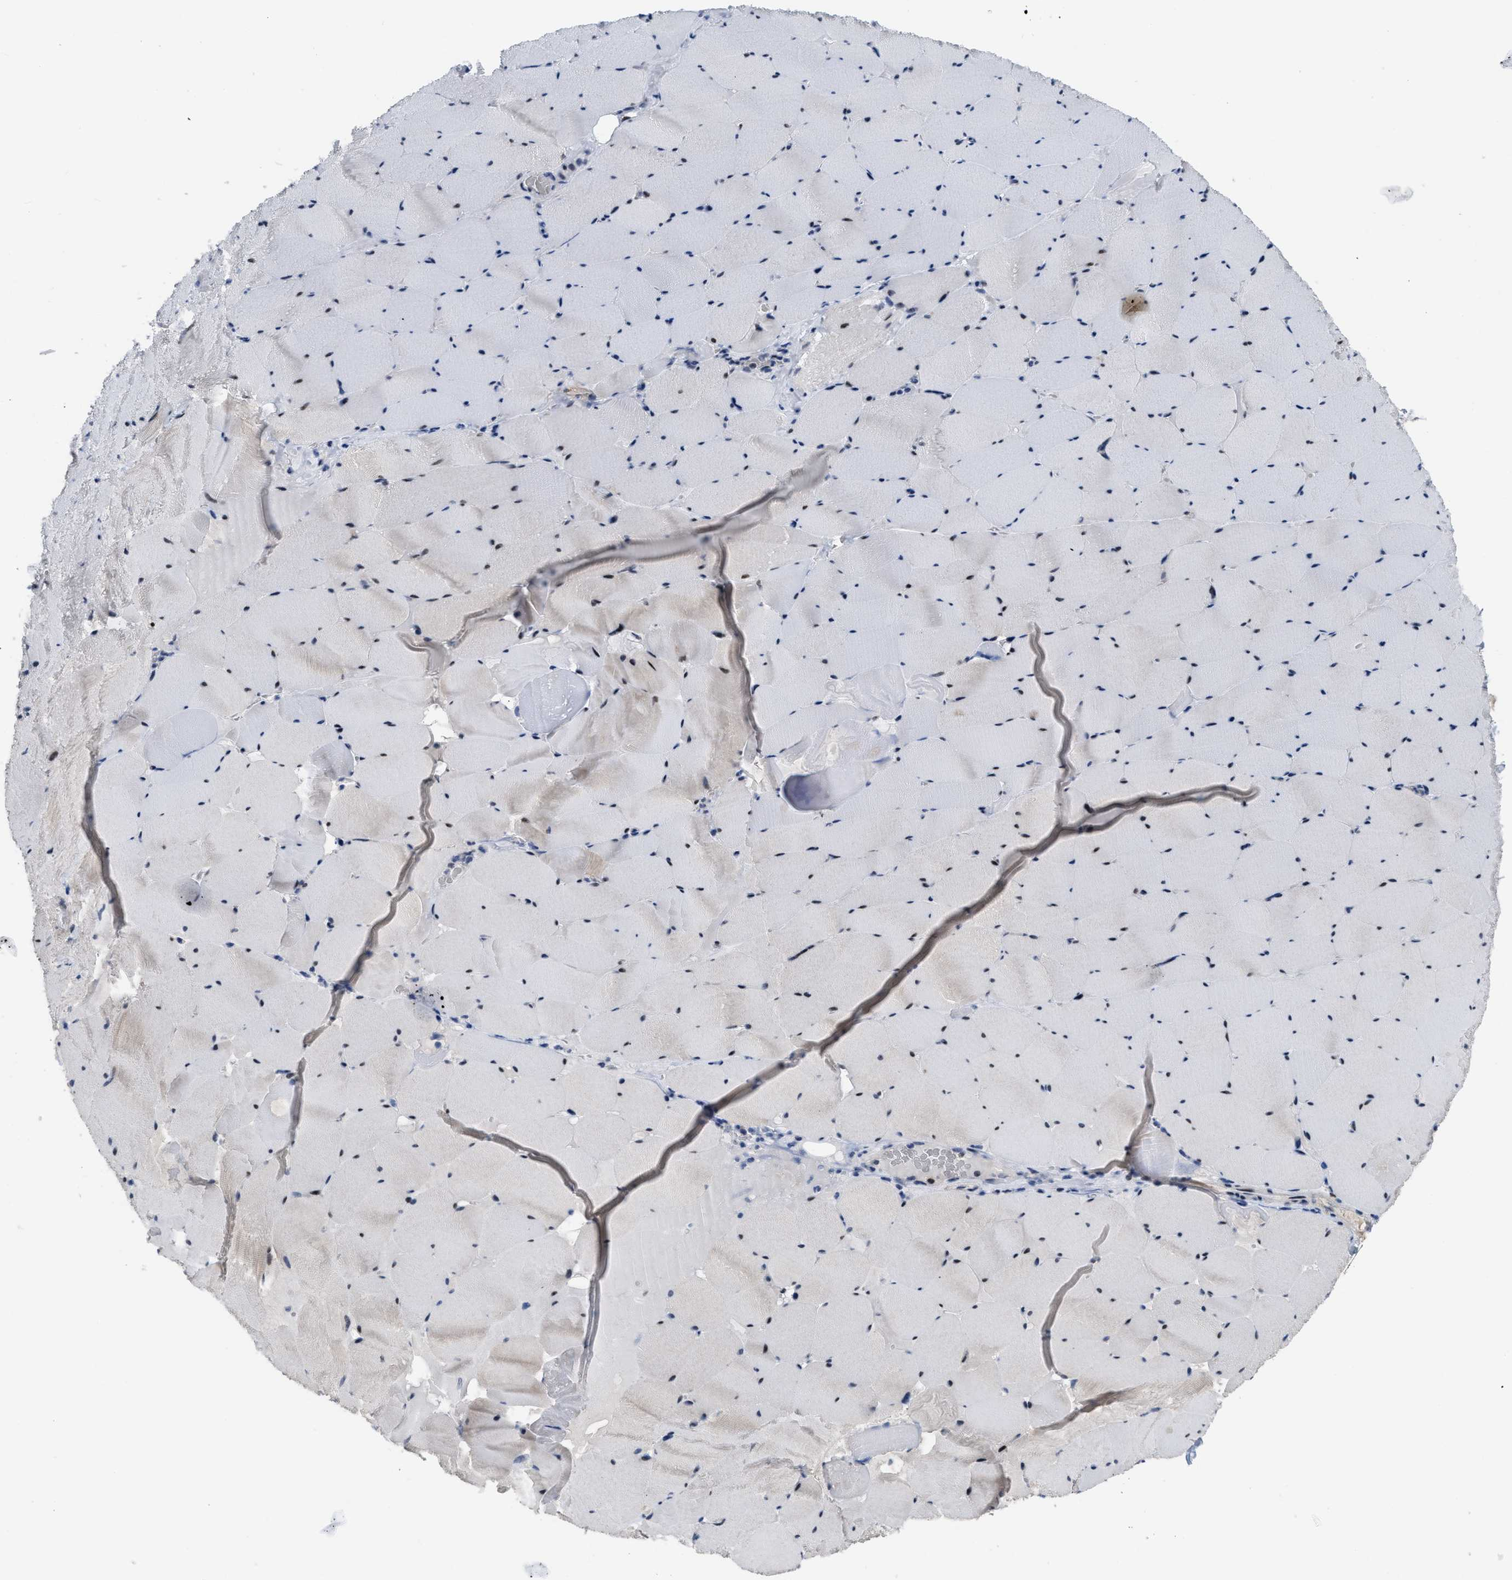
{"staining": {"intensity": "weak", "quantity": "25%-75%", "location": "cytoplasmic/membranous"}, "tissue": "skeletal muscle", "cell_type": "Myocytes", "image_type": "normal", "snomed": [{"axis": "morphology", "description": "Normal tissue, NOS"}, {"axis": "topography", "description": "Skeletal muscle"}], "caption": "Immunohistochemistry (DAB (3,3'-diaminobenzidine)) staining of normal skeletal muscle demonstrates weak cytoplasmic/membranous protein positivity in approximately 25%-75% of myocytes. Ihc stains the protein in brown and the nuclei are stained blue.", "gene": "SETDB1", "patient": {"sex": "male", "age": 62}}